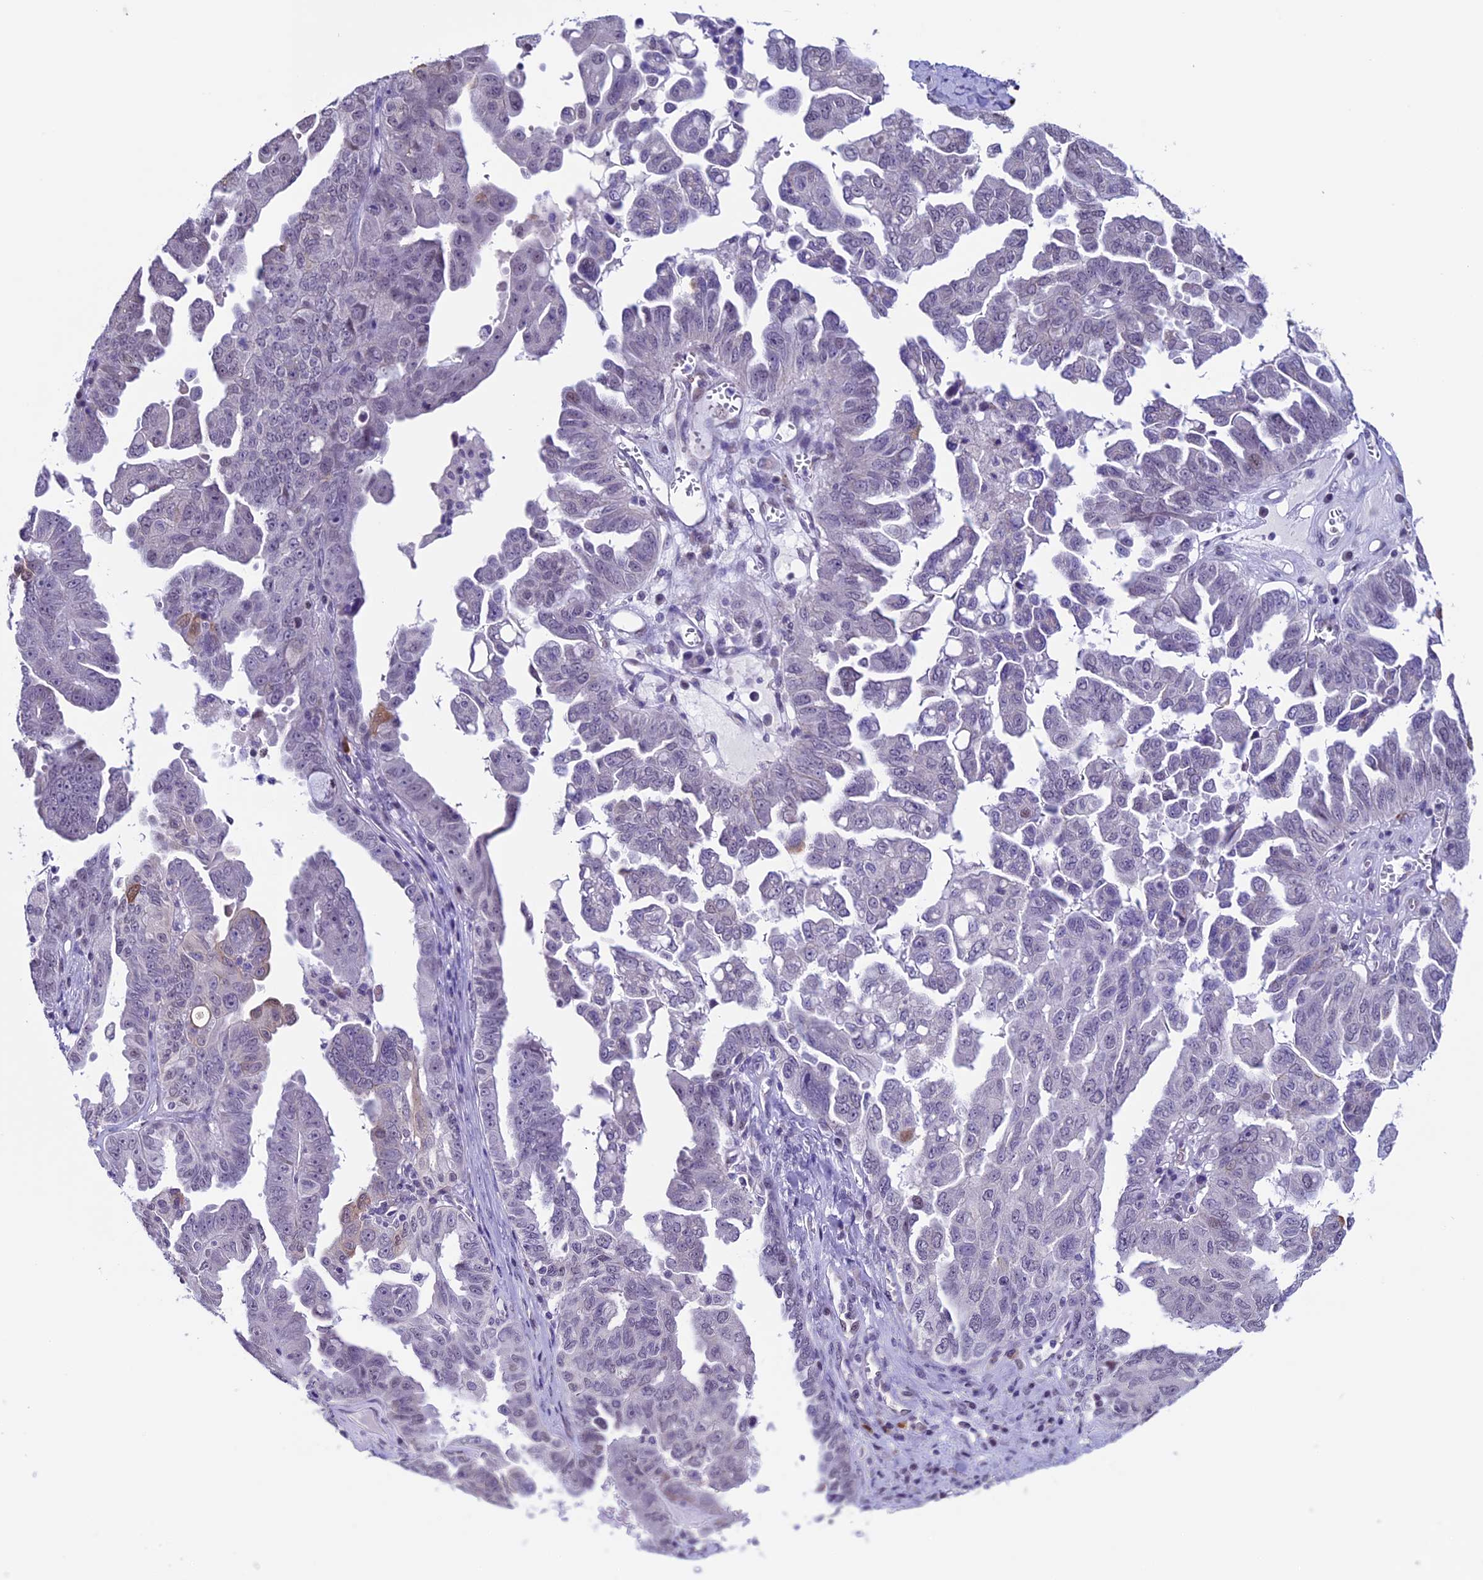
{"staining": {"intensity": "negative", "quantity": "none", "location": "none"}, "tissue": "ovarian cancer", "cell_type": "Tumor cells", "image_type": "cancer", "snomed": [{"axis": "morphology", "description": "Carcinoma, endometroid"}, {"axis": "topography", "description": "Ovary"}], "caption": "This is an IHC image of ovarian cancer. There is no positivity in tumor cells.", "gene": "TMEM171", "patient": {"sex": "female", "age": 62}}